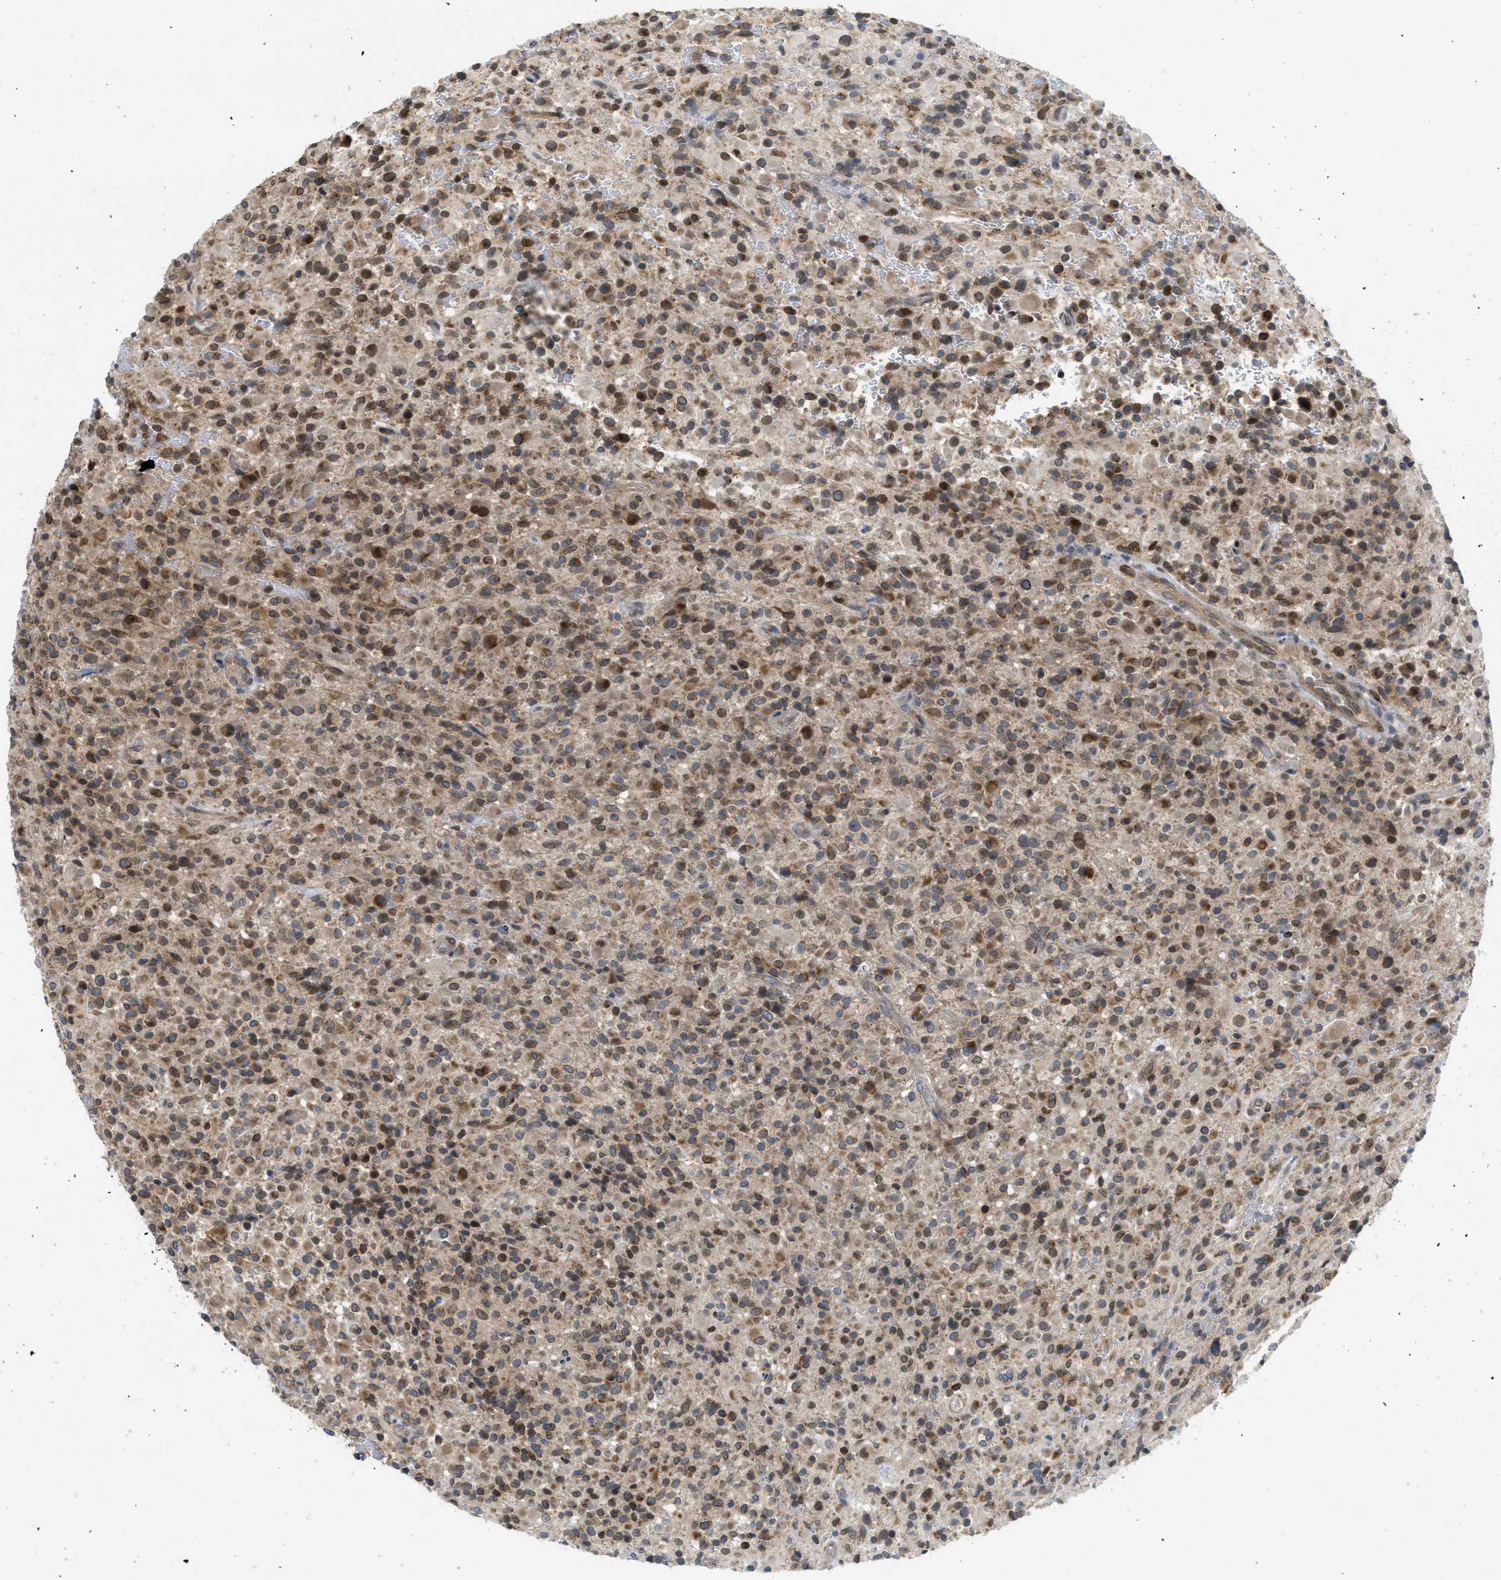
{"staining": {"intensity": "moderate", "quantity": "25%-75%", "location": "cytoplasmic/membranous,nuclear"}, "tissue": "glioma", "cell_type": "Tumor cells", "image_type": "cancer", "snomed": [{"axis": "morphology", "description": "Glioma, malignant, High grade"}, {"axis": "topography", "description": "Brain"}], "caption": "Glioma stained with DAB (3,3'-diaminobenzidine) immunohistochemistry (IHC) exhibits medium levels of moderate cytoplasmic/membranous and nuclear expression in about 25%-75% of tumor cells.", "gene": "EIF2AK3", "patient": {"sex": "male", "age": 71}}